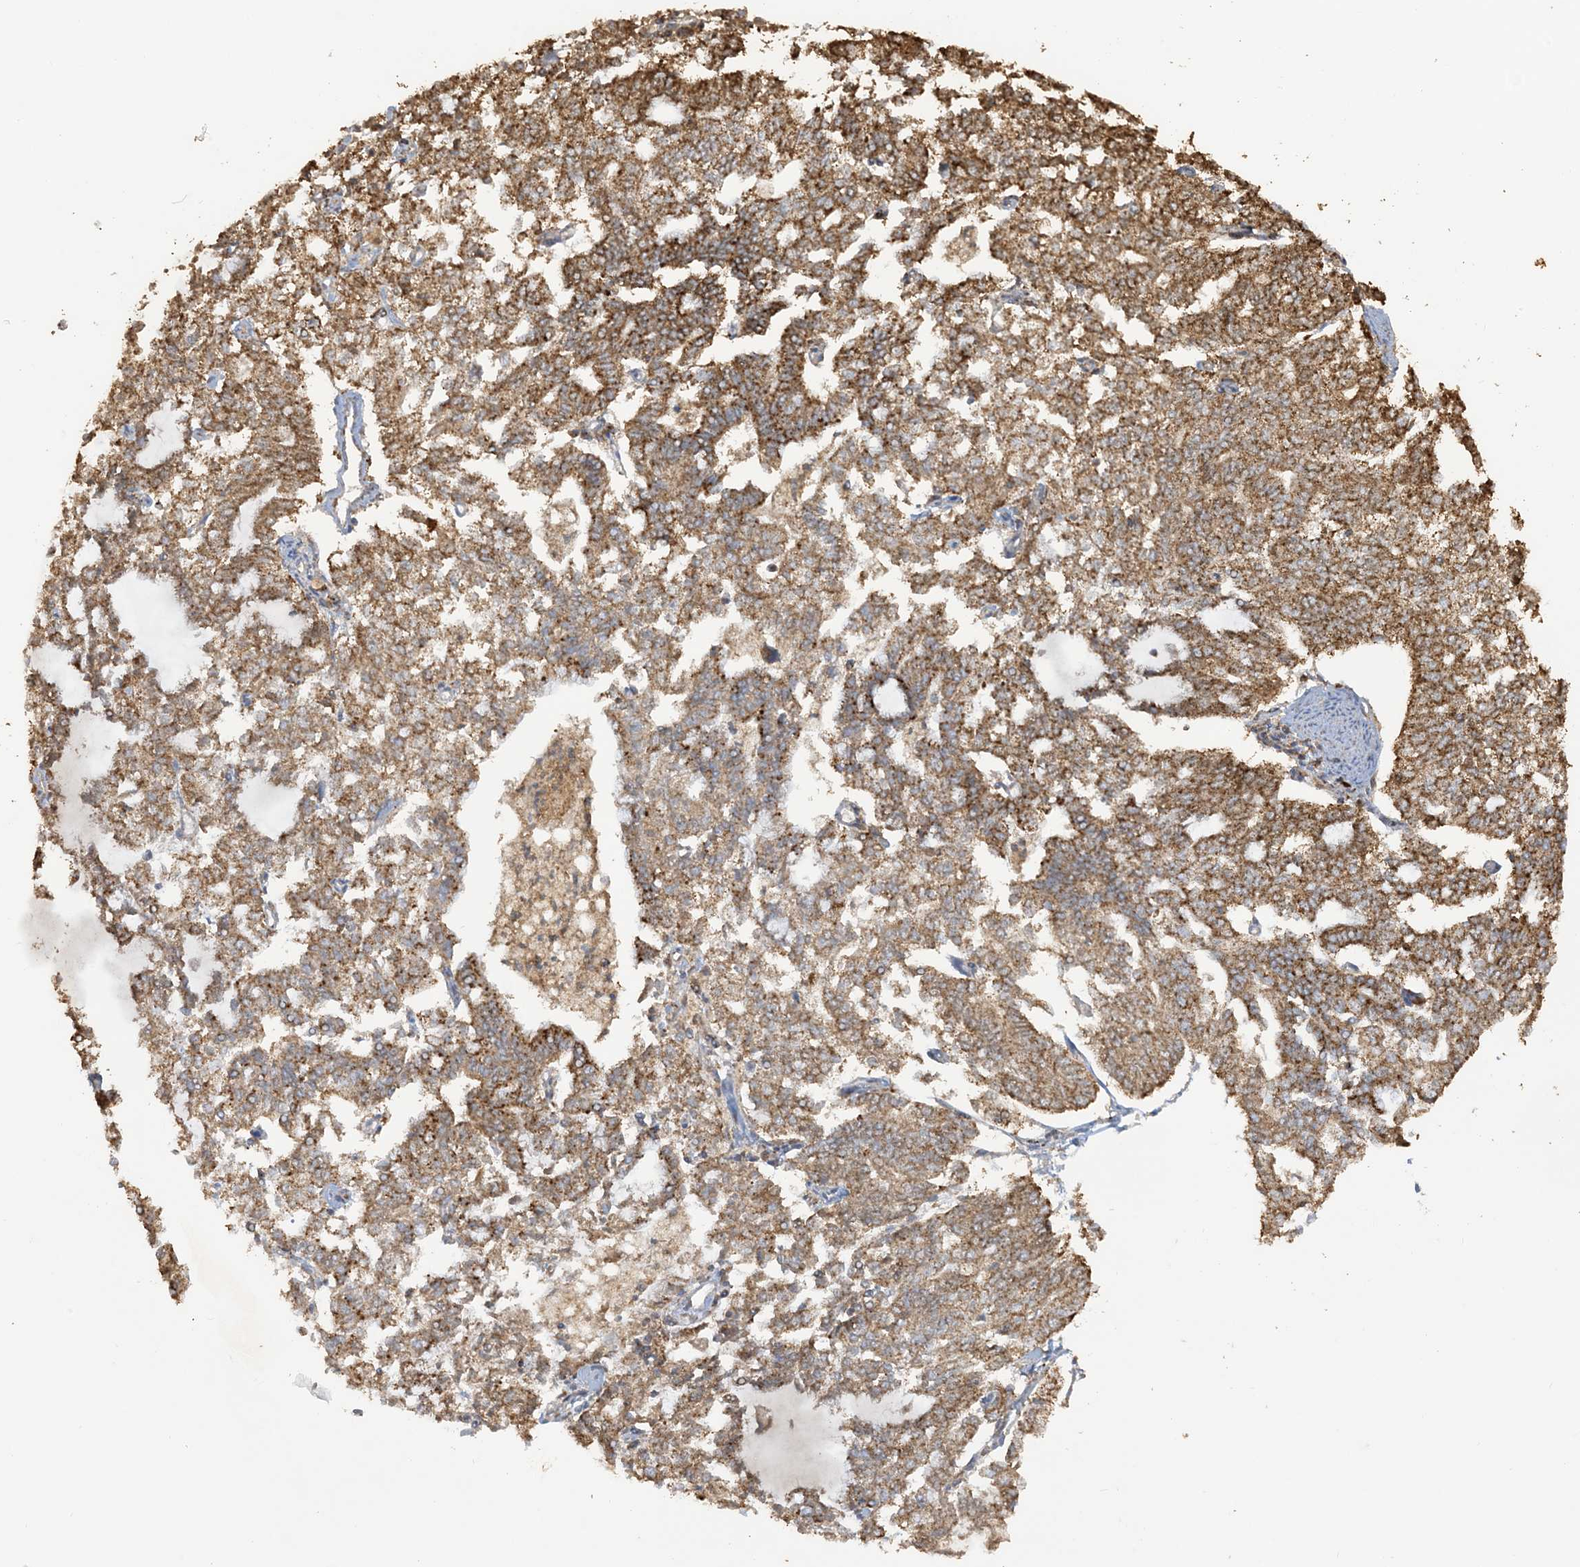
{"staining": {"intensity": "moderate", "quantity": ">75%", "location": "cytoplasmic/membranous"}, "tissue": "endometrial cancer", "cell_type": "Tumor cells", "image_type": "cancer", "snomed": [{"axis": "morphology", "description": "Adenocarcinoma, NOS"}, {"axis": "topography", "description": "Endometrium"}], "caption": "This is a histology image of IHC staining of endometrial adenocarcinoma, which shows moderate positivity in the cytoplasmic/membranous of tumor cells.", "gene": "AGA", "patient": {"sex": "female", "age": 79}}